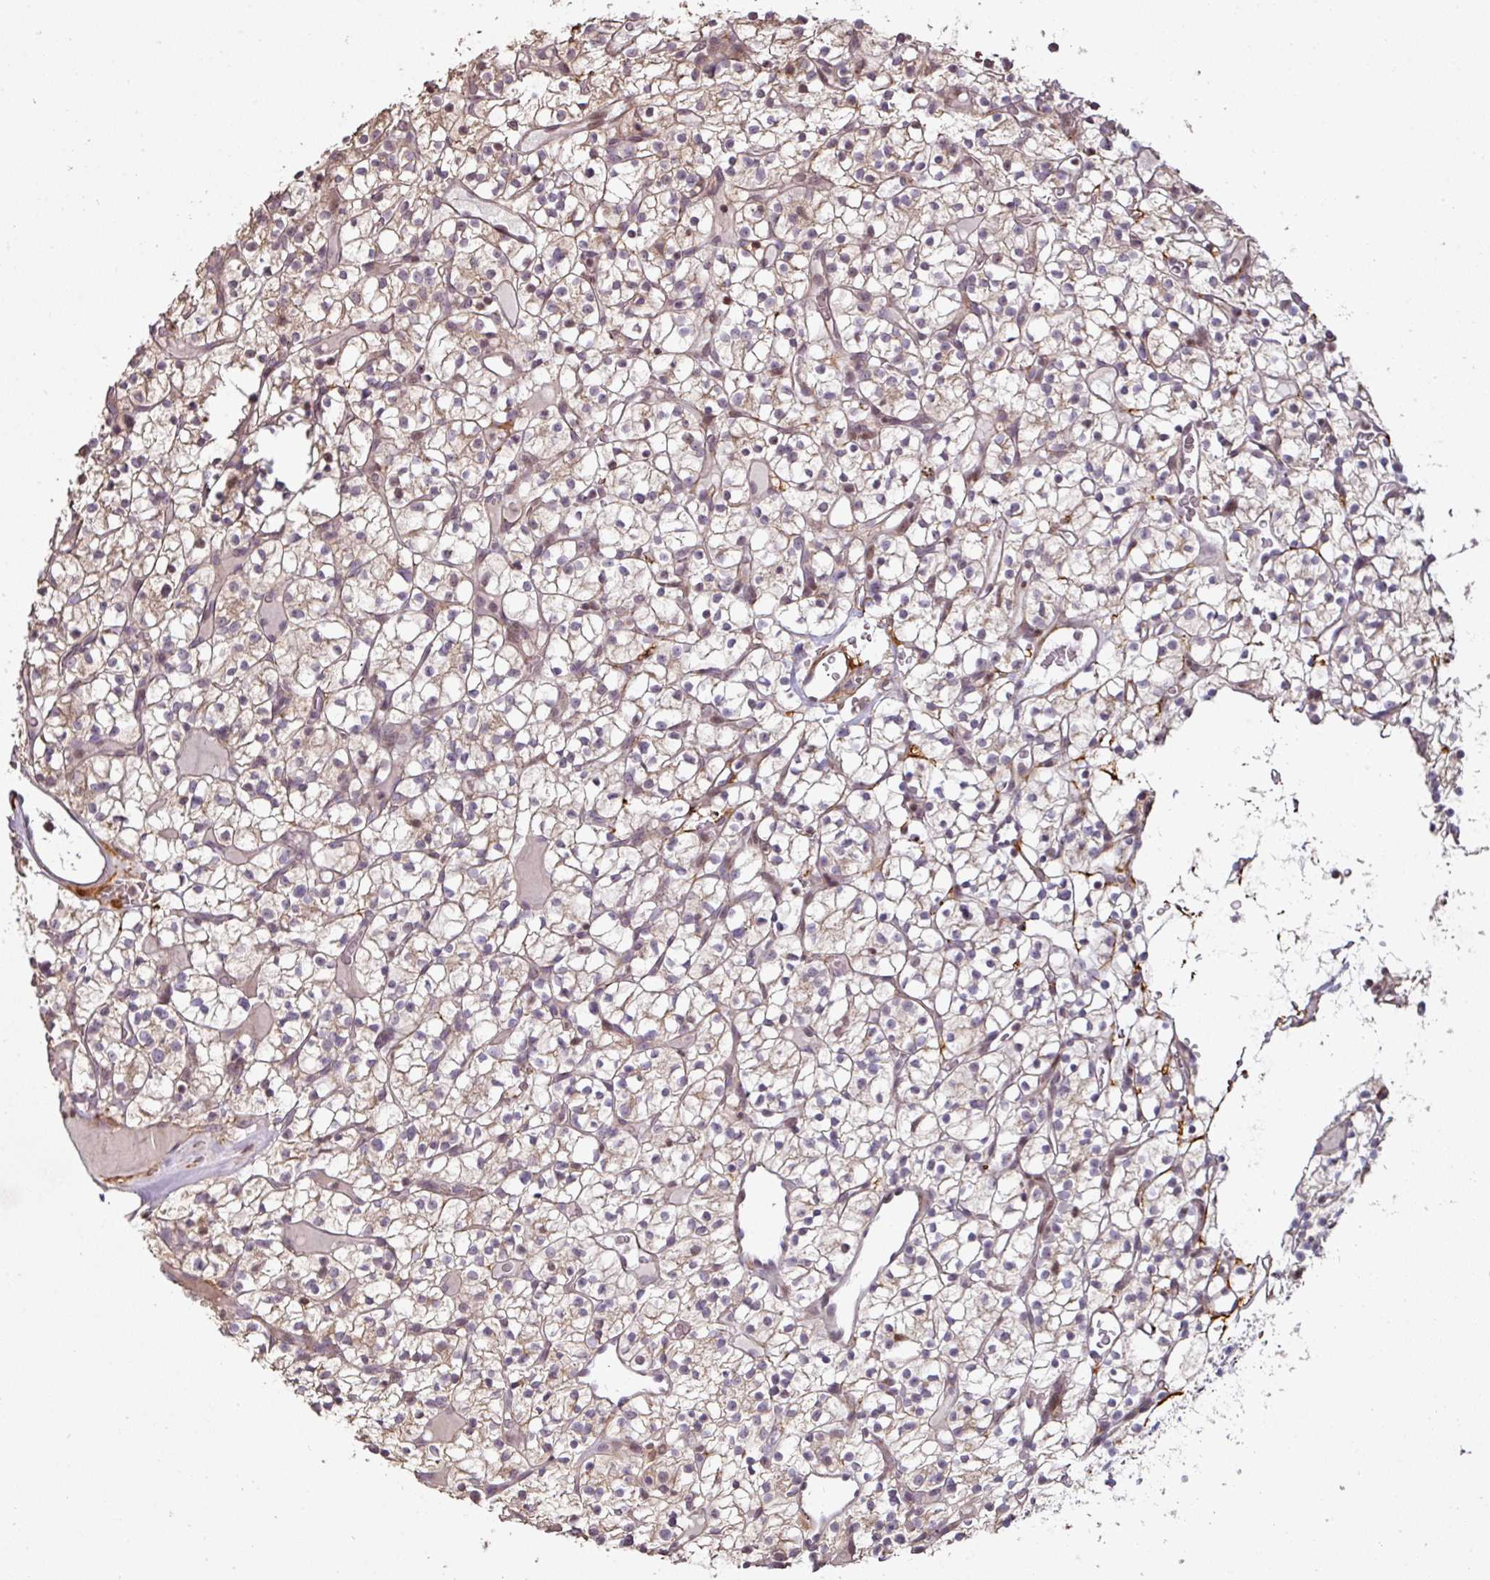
{"staining": {"intensity": "weak", "quantity": "25%-75%", "location": "cytoplasmic/membranous"}, "tissue": "renal cancer", "cell_type": "Tumor cells", "image_type": "cancer", "snomed": [{"axis": "morphology", "description": "Adenocarcinoma, NOS"}, {"axis": "topography", "description": "Kidney"}], "caption": "The immunohistochemical stain shows weak cytoplasmic/membranous expression in tumor cells of renal cancer tissue.", "gene": "CXCR5", "patient": {"sex": "female", "age": 64}}